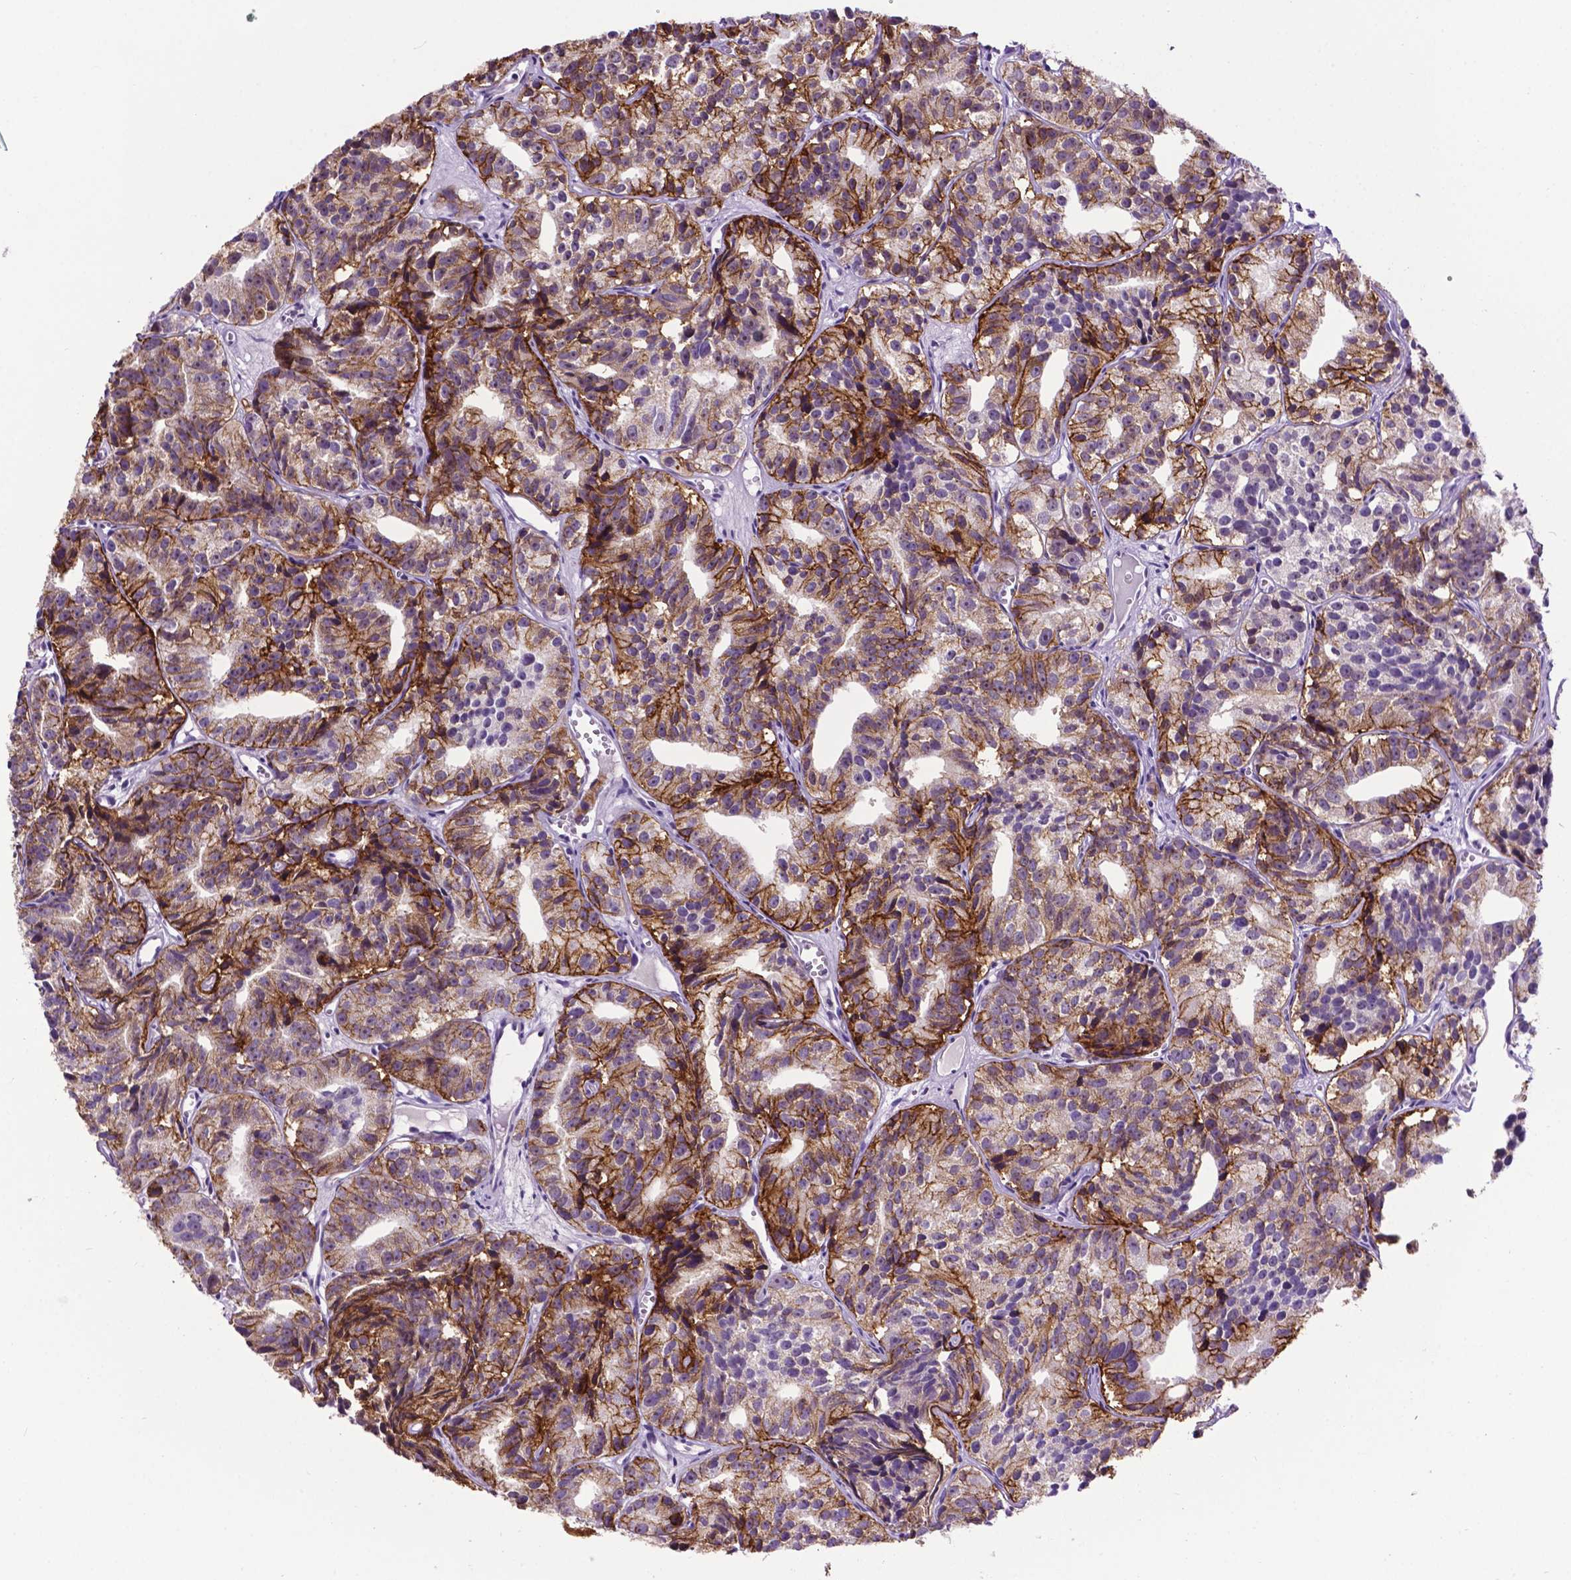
{"staining": {"intensity": "moderate", "quantity": "25%-75%", "location": "cytoplasmic/membranous"}, "tissue": "prostate cancer", "cell_type": "Tumor cells", "image_type": "cancer", "snomed": [{"axis": "morphology", "description": "Adenocarcinoma, High grade"}, {"axis": "topography", "description": "Prostate"}], "caption": "Human prostate cancer stained with a protein marker reveals moderate staining in tumor cells.", "gene": "TACSTD2", "patient": {"sex": "male", "age": 77}}